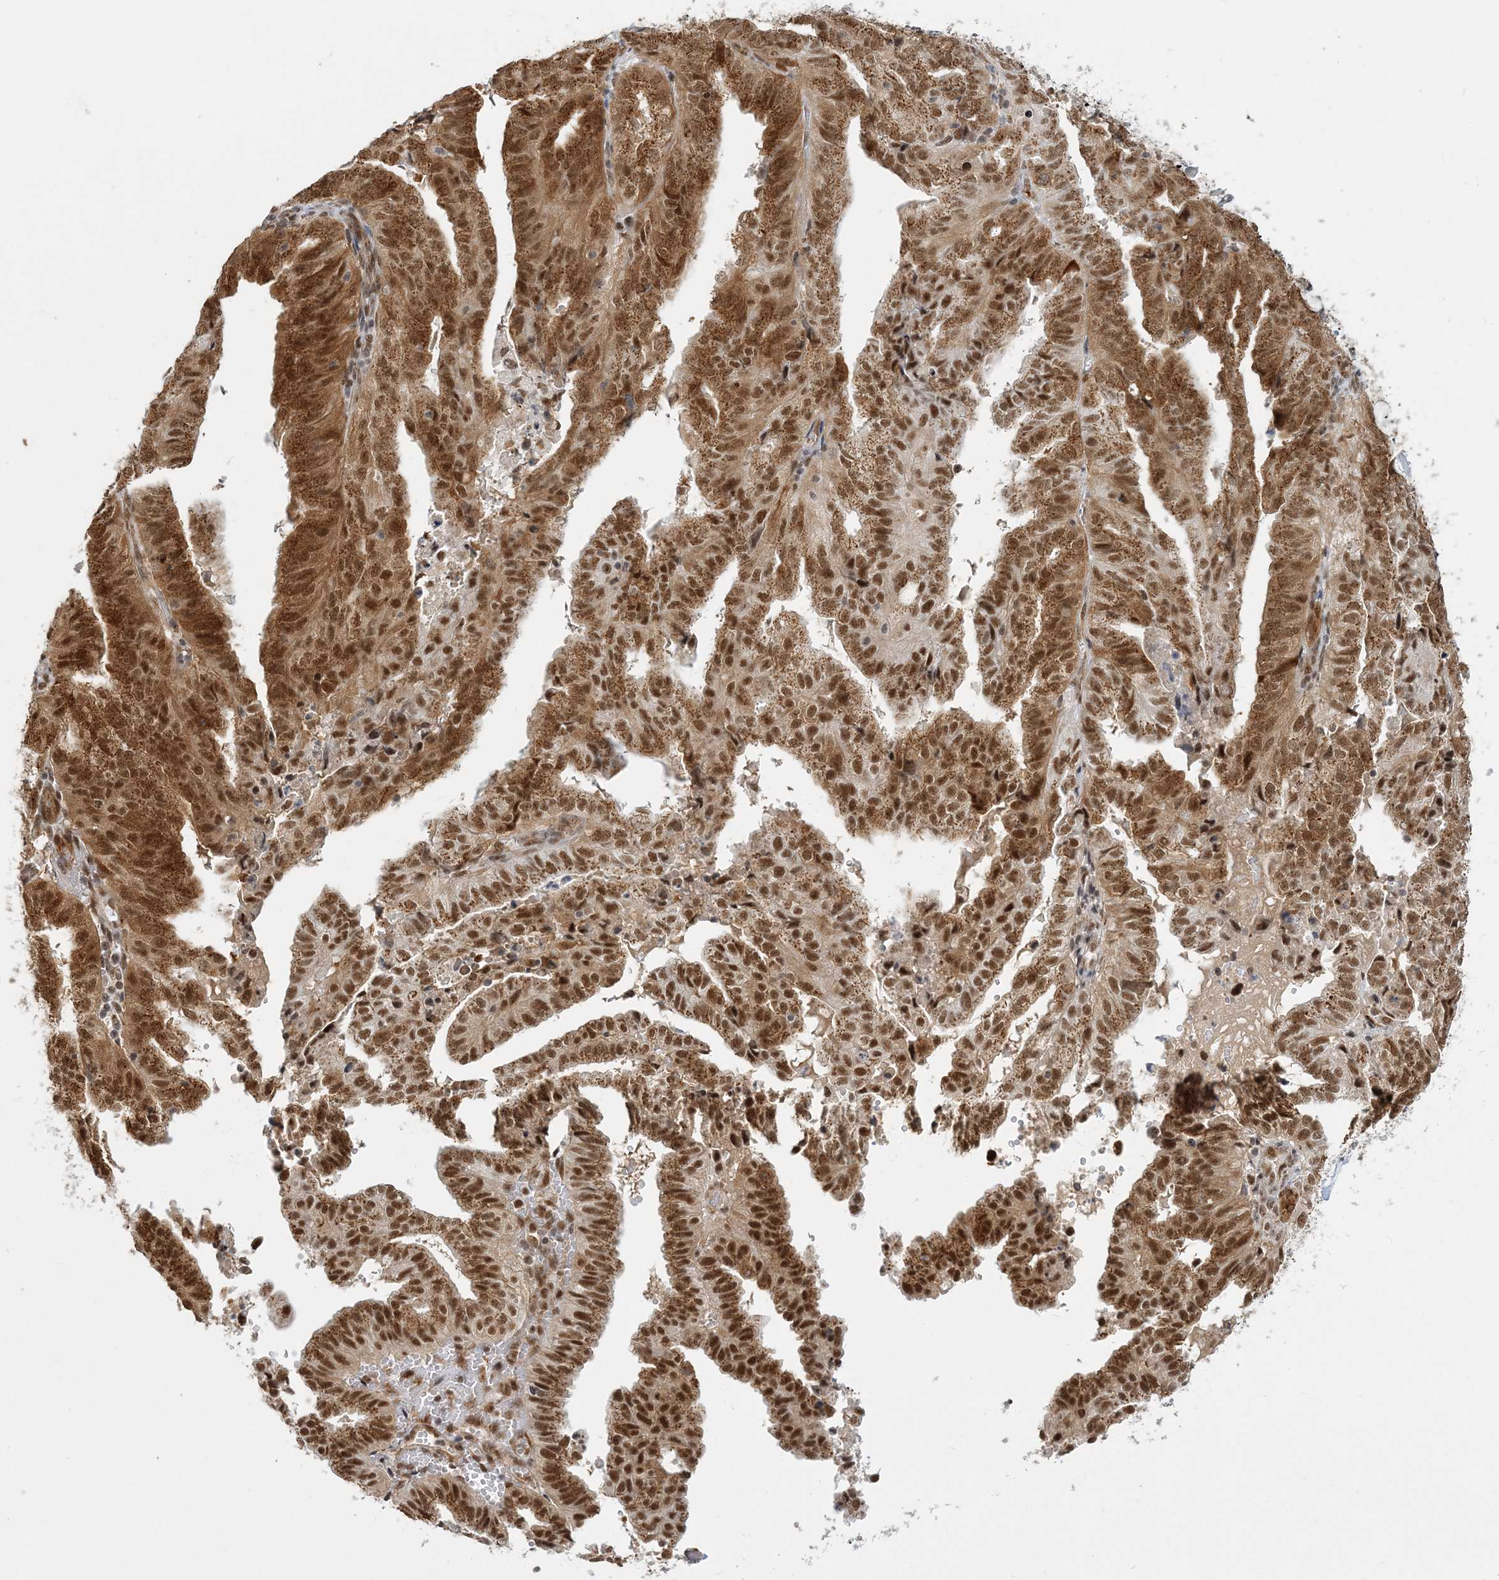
{"staining": {"intensity": "moderate", "quantity": ">75%", "location": "cytoplasmic/membranous,nuclear"}, "tissue": "endometrial cancer", "cell_type": "Tumor cells", "image_type": "cancer", "snomed": [{"axis": "morphology", "description": "Adenocarcinoma, NOS"}, {"axis": "topography", "description": "Uterus"}], "caption": "IHC of adenocarcinoma (endometrial) reveals medium levels of moderate cytoplasmic/membranous and nuclear positivity in about >75% of tumor cells. The staining was performed using DAB (3,3'-diaminobenzidine), with brown indicating positive protein expression. Nuclei are stained blue with hematoxylin.", "gene": "PLRG1", "patient": {"sex": "female", "age": 77}}